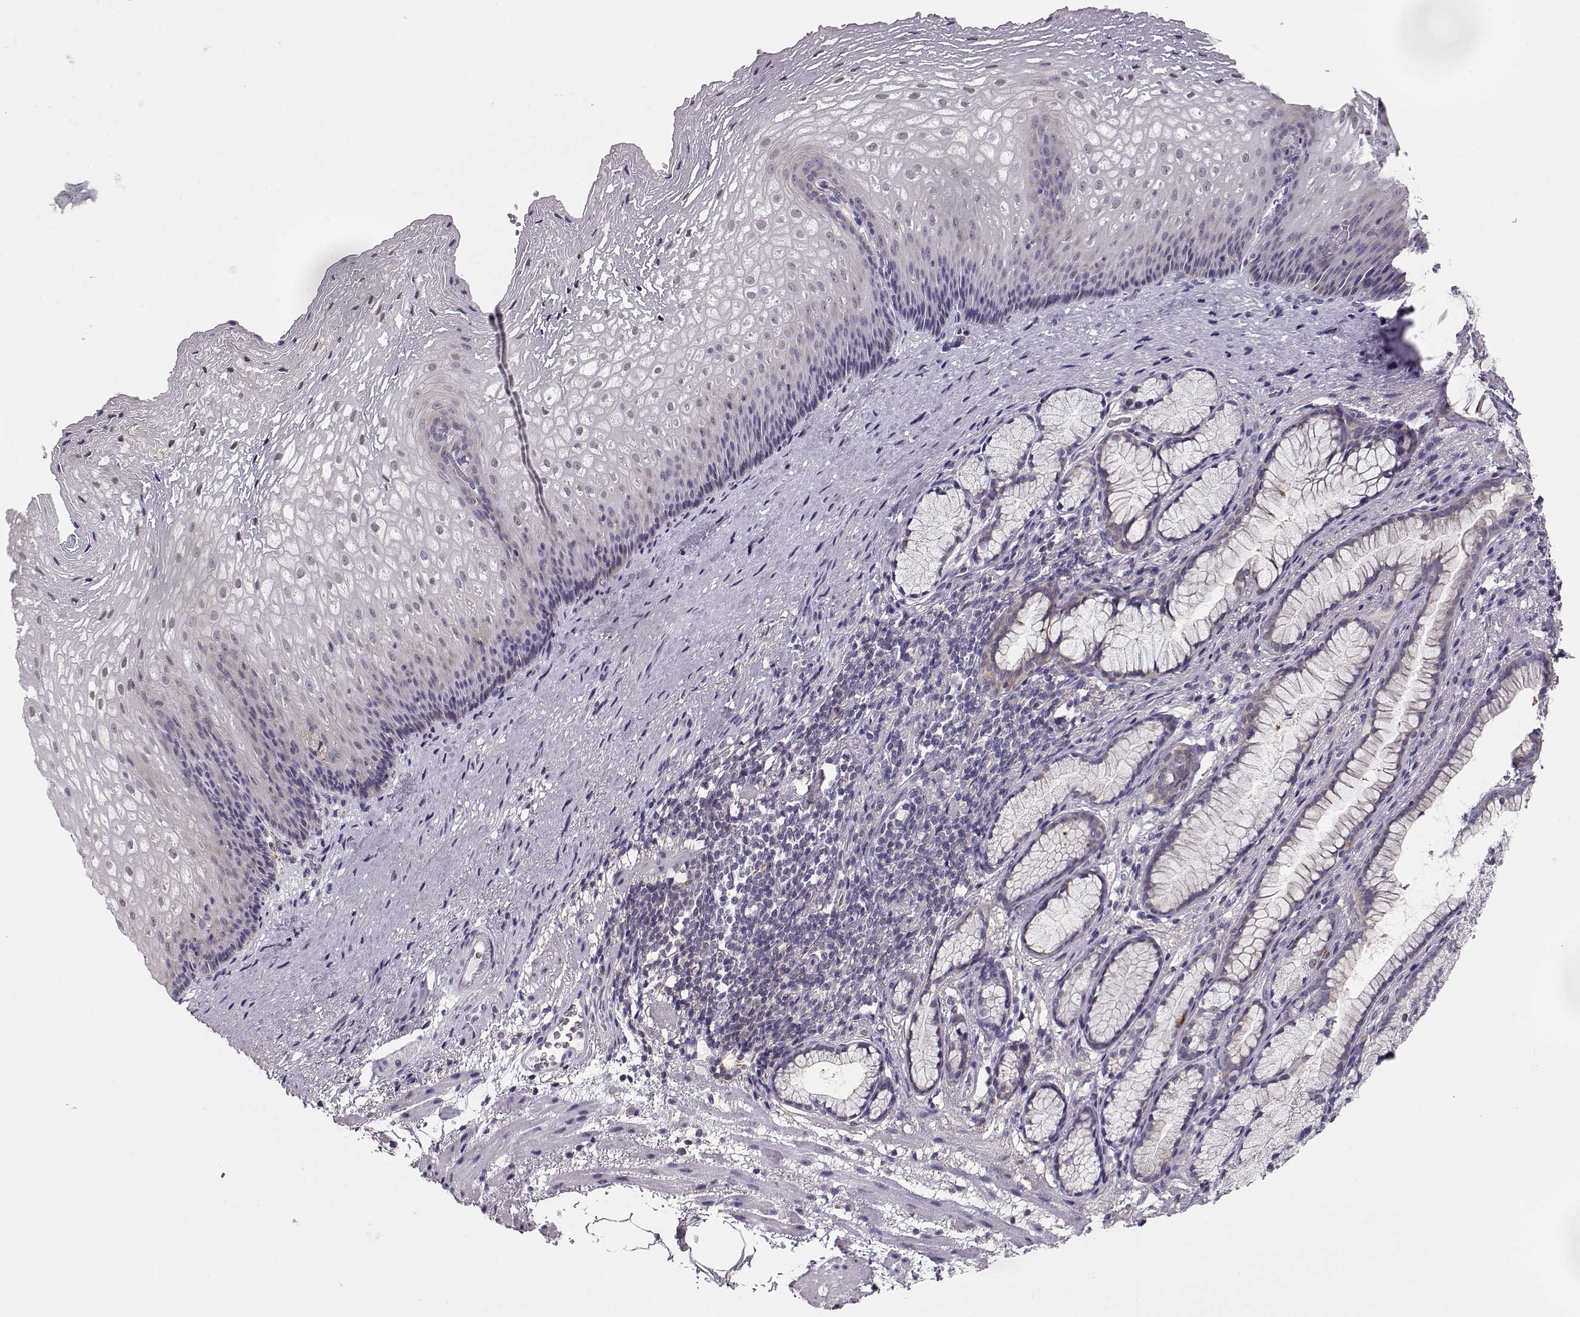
{"staining": {"intensity": "negative", "quantity": "none", "location": "none"}, "tissue": "esophagus", "cell_type": "Squamous epithelial cells", "image_type": "normal", "snomed": [{"axis": "morphology", "description": "Normal tissue, NOS"}, {"axis": "topography", "description": "Esophagus"}], "caption": "Immunohistochemistry histopathology image of normal esophagus: esophagus stained with DAB (3,3'-diaminobenzidine) exhibits no significant protein staining in squamous epithelial cells.", "gene": "TEPP", "patient": {"sex": "male", "age": 76}}